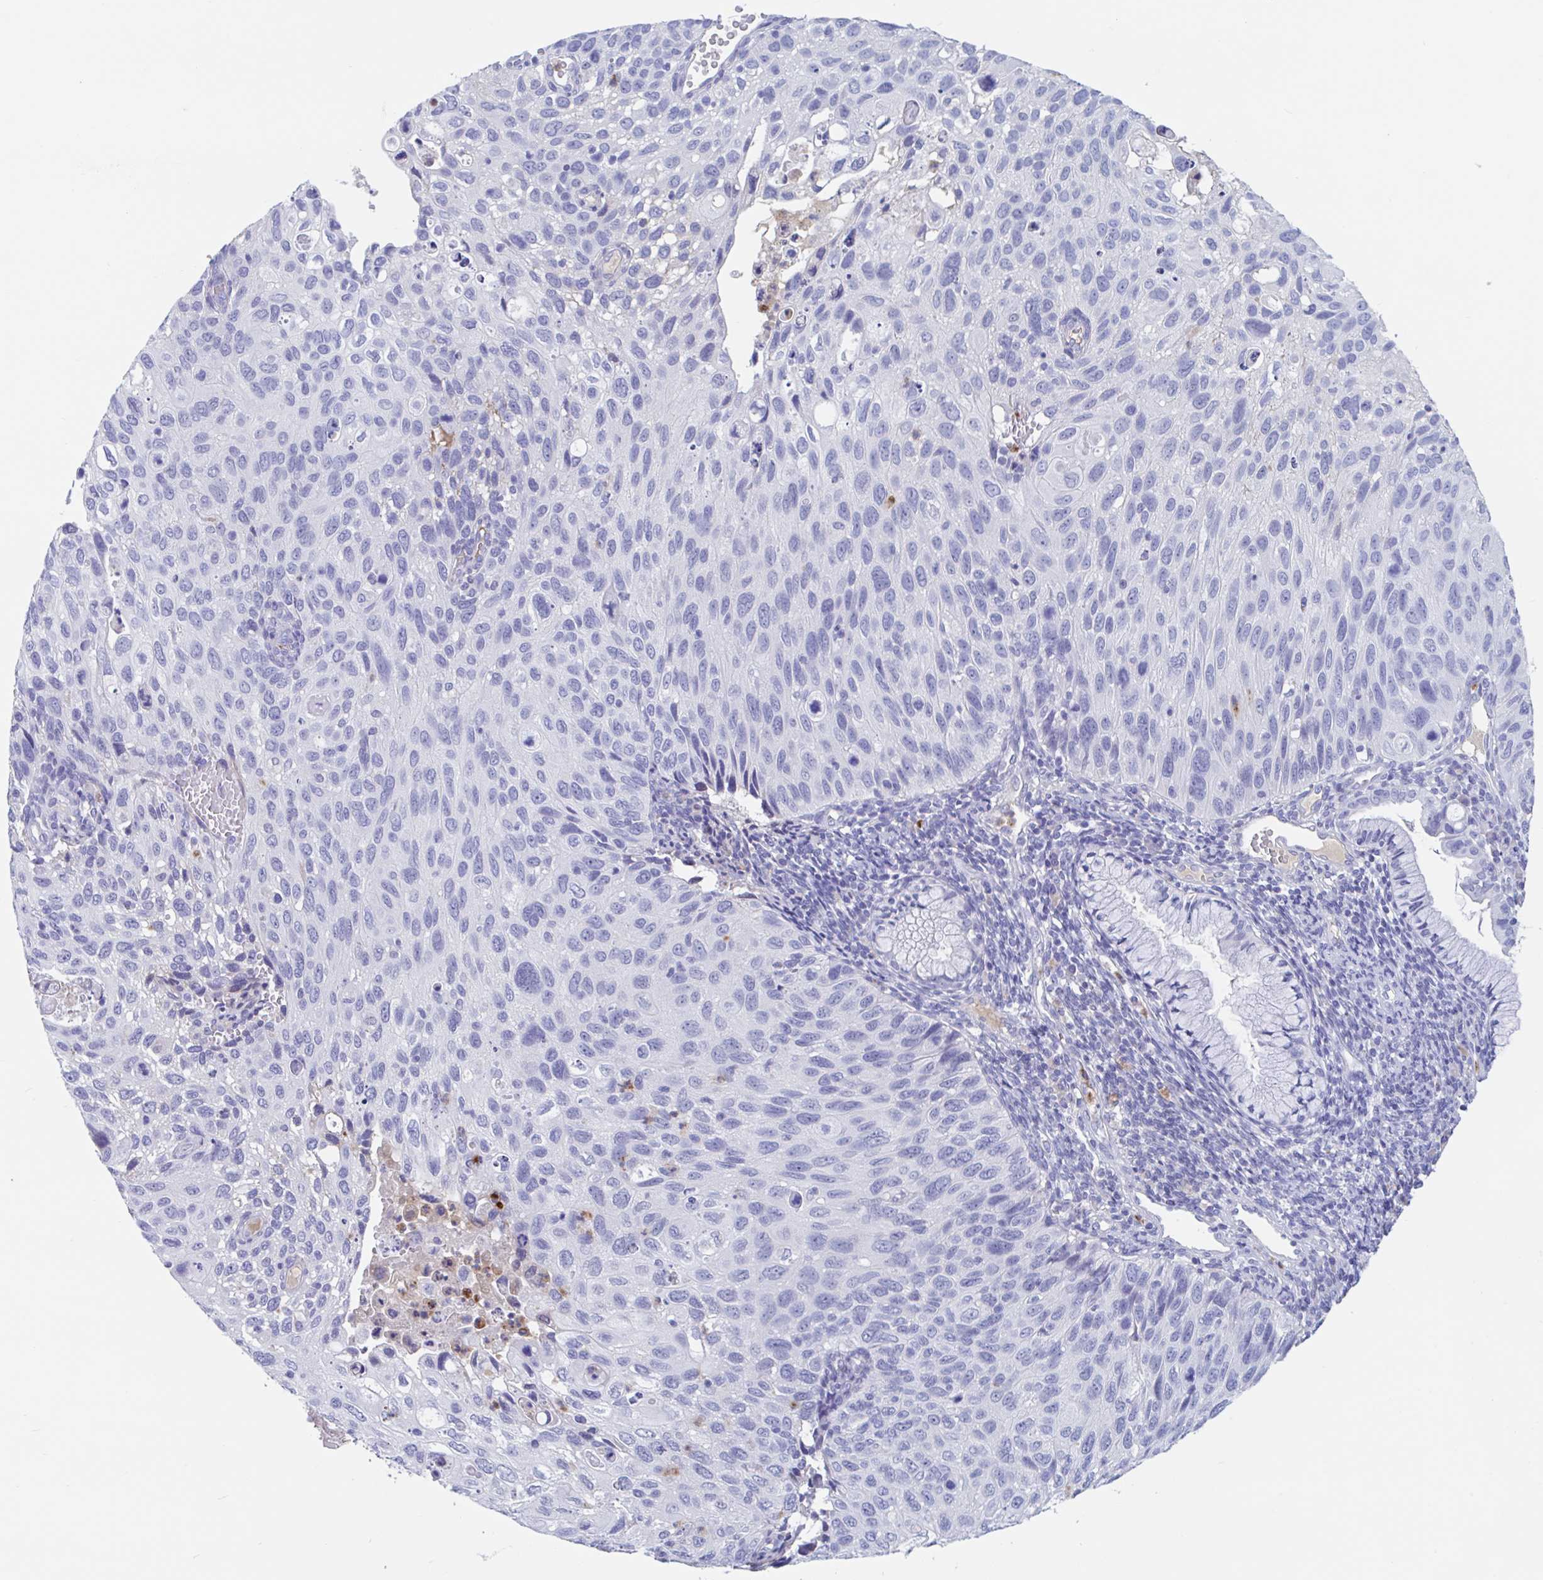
{"staining": {"intensity": "negative", "quantity": "none", "location": "none"}, "tissue": "cervical cancer", "cell_type": "Tumor cells", "image_type": "cancer", "snomed": [{"axis": "morphology", "description": "Squamous cell carcinoma, NOS"}, {"axis": "topography", "description": "Cervix"}], "caption": "Immunohistochemical staining of human squamous cell carcinoma (cervical) exhibits no significant expression in tumor cells.", "gene": "ZNHIT2", "patient": {"sex": "female", "age": 70}}